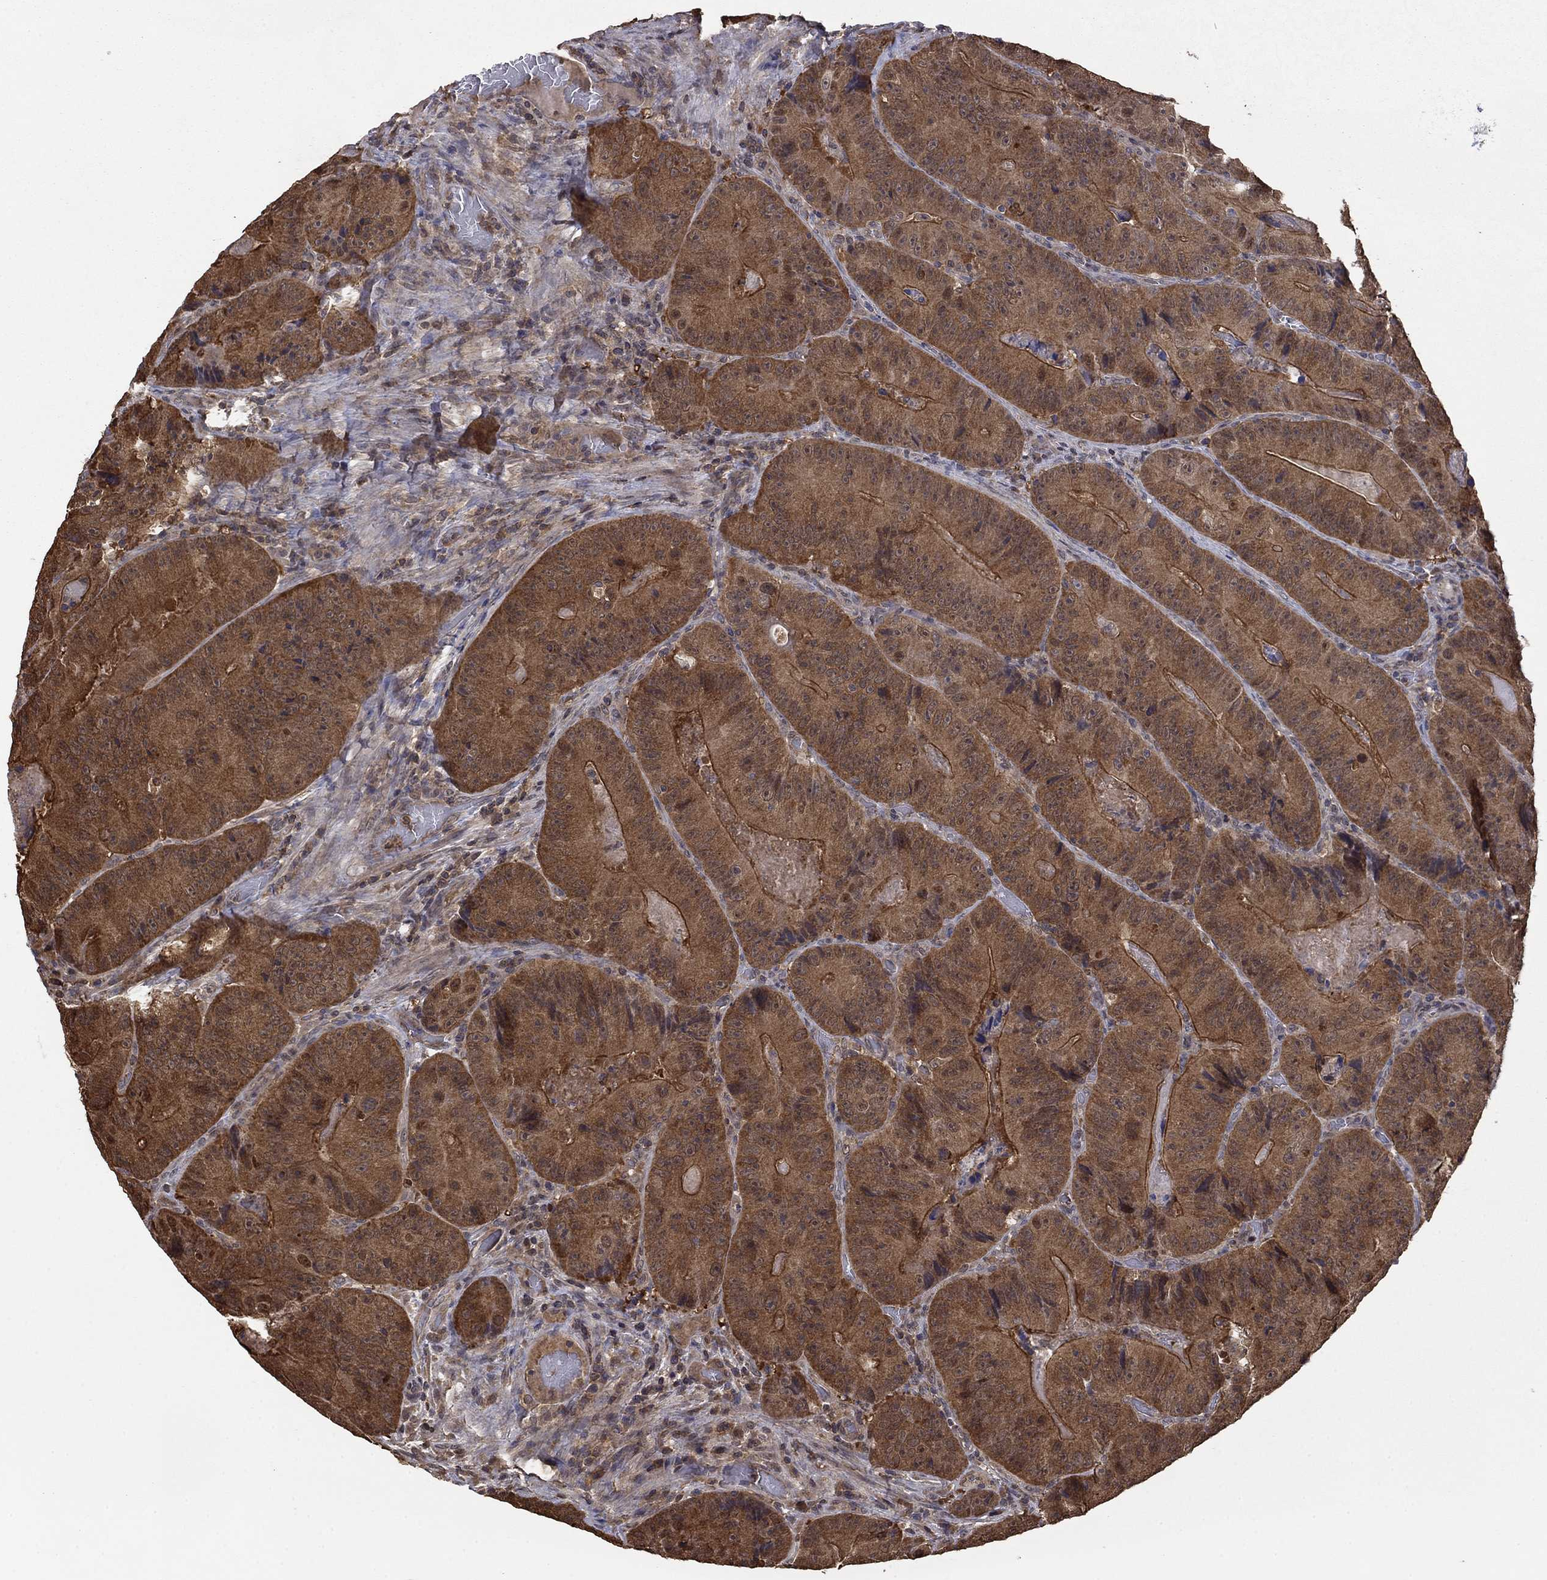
{"staining": {"intensity": "moderate", "quantity": ">75%", "location": "cytoplasmic/membranous"}, "tissue": "colorectal cancer", "cell_type": "Tumor cells", "image_type": "cancer", "snomed": [{"axis": "morphology", "description": "Adenocarcinoma, NOS"}, {"axis": "topography", "description": "Colon"}], "caption": "DAB (3,3'-diaminobenzidine) immunohistochemical staining of human adenocarcinoma (colorectal) displays moderate cytoplasmic/membranous protein positivity in approximately >75% of tumor cells. Nuclei are stained in blue.", "gene": "RNF114", "patient": {"sex": "female", "age": 86}}